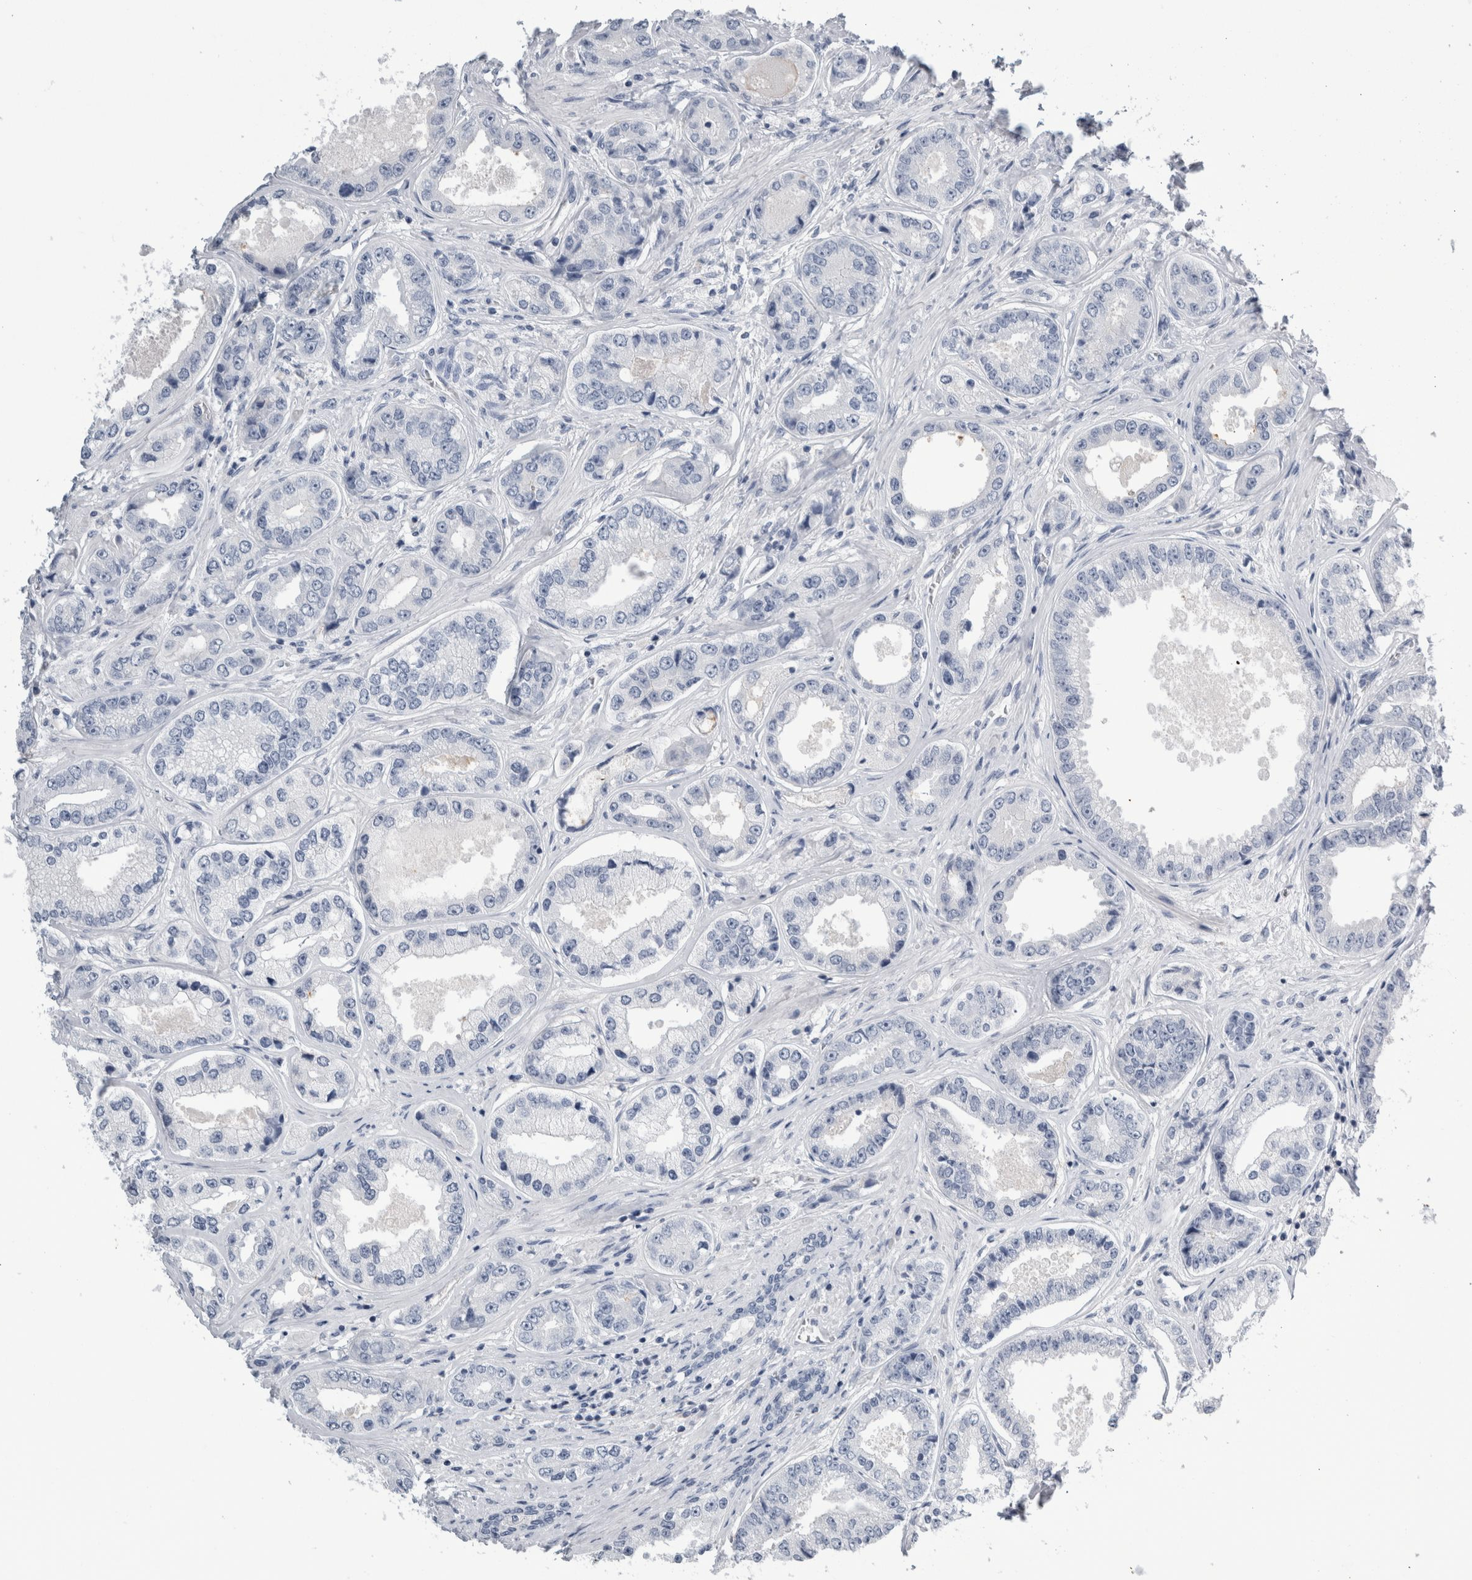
{"staining": {"intensity": "negative", "quantity": "none", "location": "none"}, "tissue": "prostate cancer", "cell_type": "Tumor cells", "image_type": "cancer", "snomed": [{"axis": "morphology", "description": "Adenocarcinoma, High grade"}, {"axis": "topography", "description": "Prostate"}], "caption": "There is no significant expression in tumor cells of prostate high-grade adenocarcinoma.", "gene": "ANKFY1", "patient": {"sex": "male", "age": 61}}